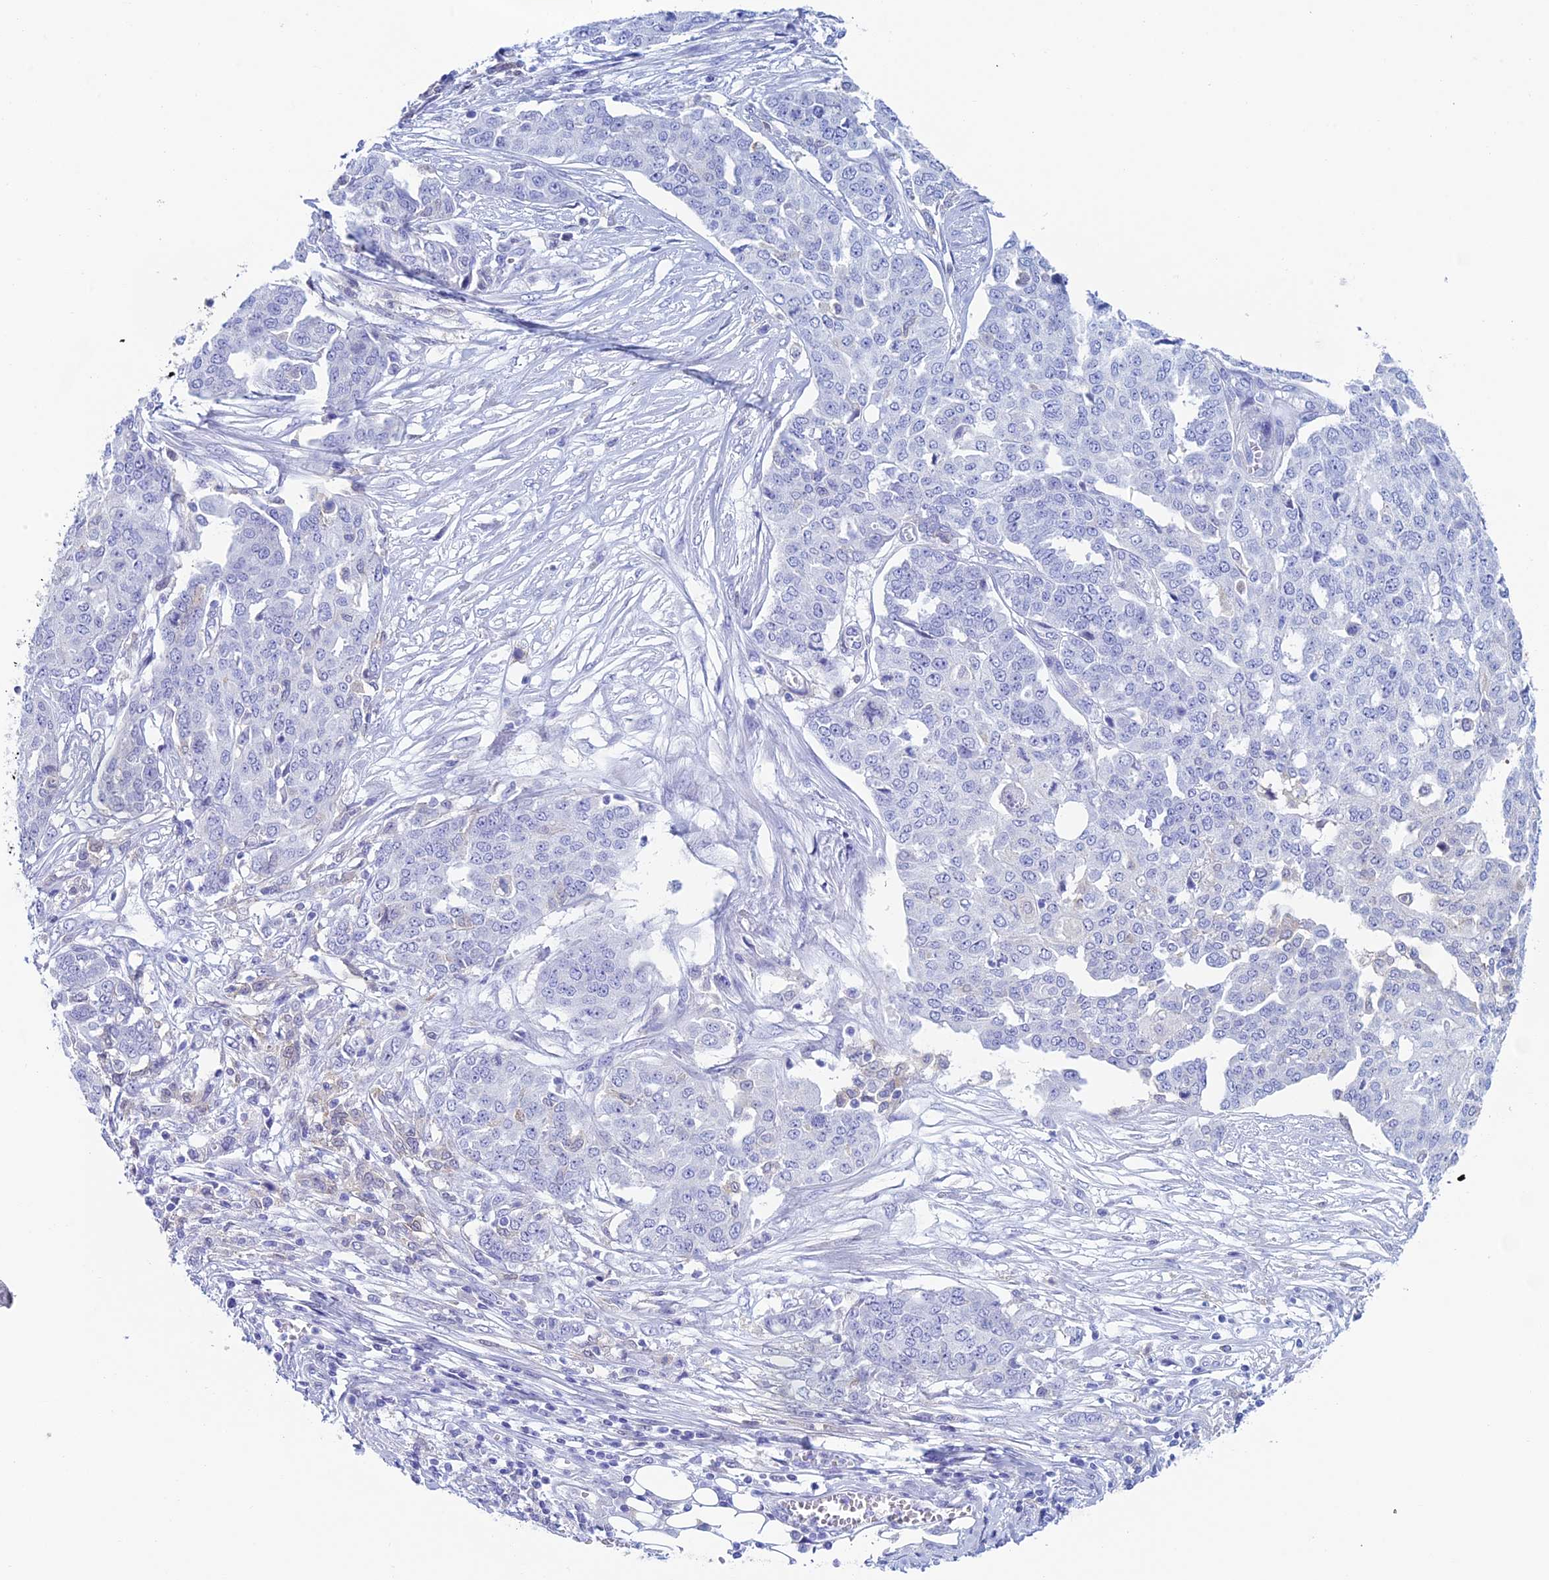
{"staining": {"intensity": "negative", "quantity": "none", "location": "none"}, "tissue": "ovarian cancer", "cell_type": "Tumor cells", "image_type": "cancer", "snomed": [{"axis": "morphology", "description": "Cystadenocarcinoma, serous, NOS"}, {"axis": "topography", "description": "Soft tissue"}, {"axis": "topography", "description": "Ovary"}], "caption": "Immunohistochemistry micrograph of ovarian serous cystadenocarcinoma stained for a protein (brown), which displays no expression in tumor cells. The staining was performed using DAB to visualize the protein expression in brown, while the nuclei were stained in blue with hematoxylin (Magnification: 20x).", "gene": "KCNK17", "patient": {"sex": "female", "age": 57}}